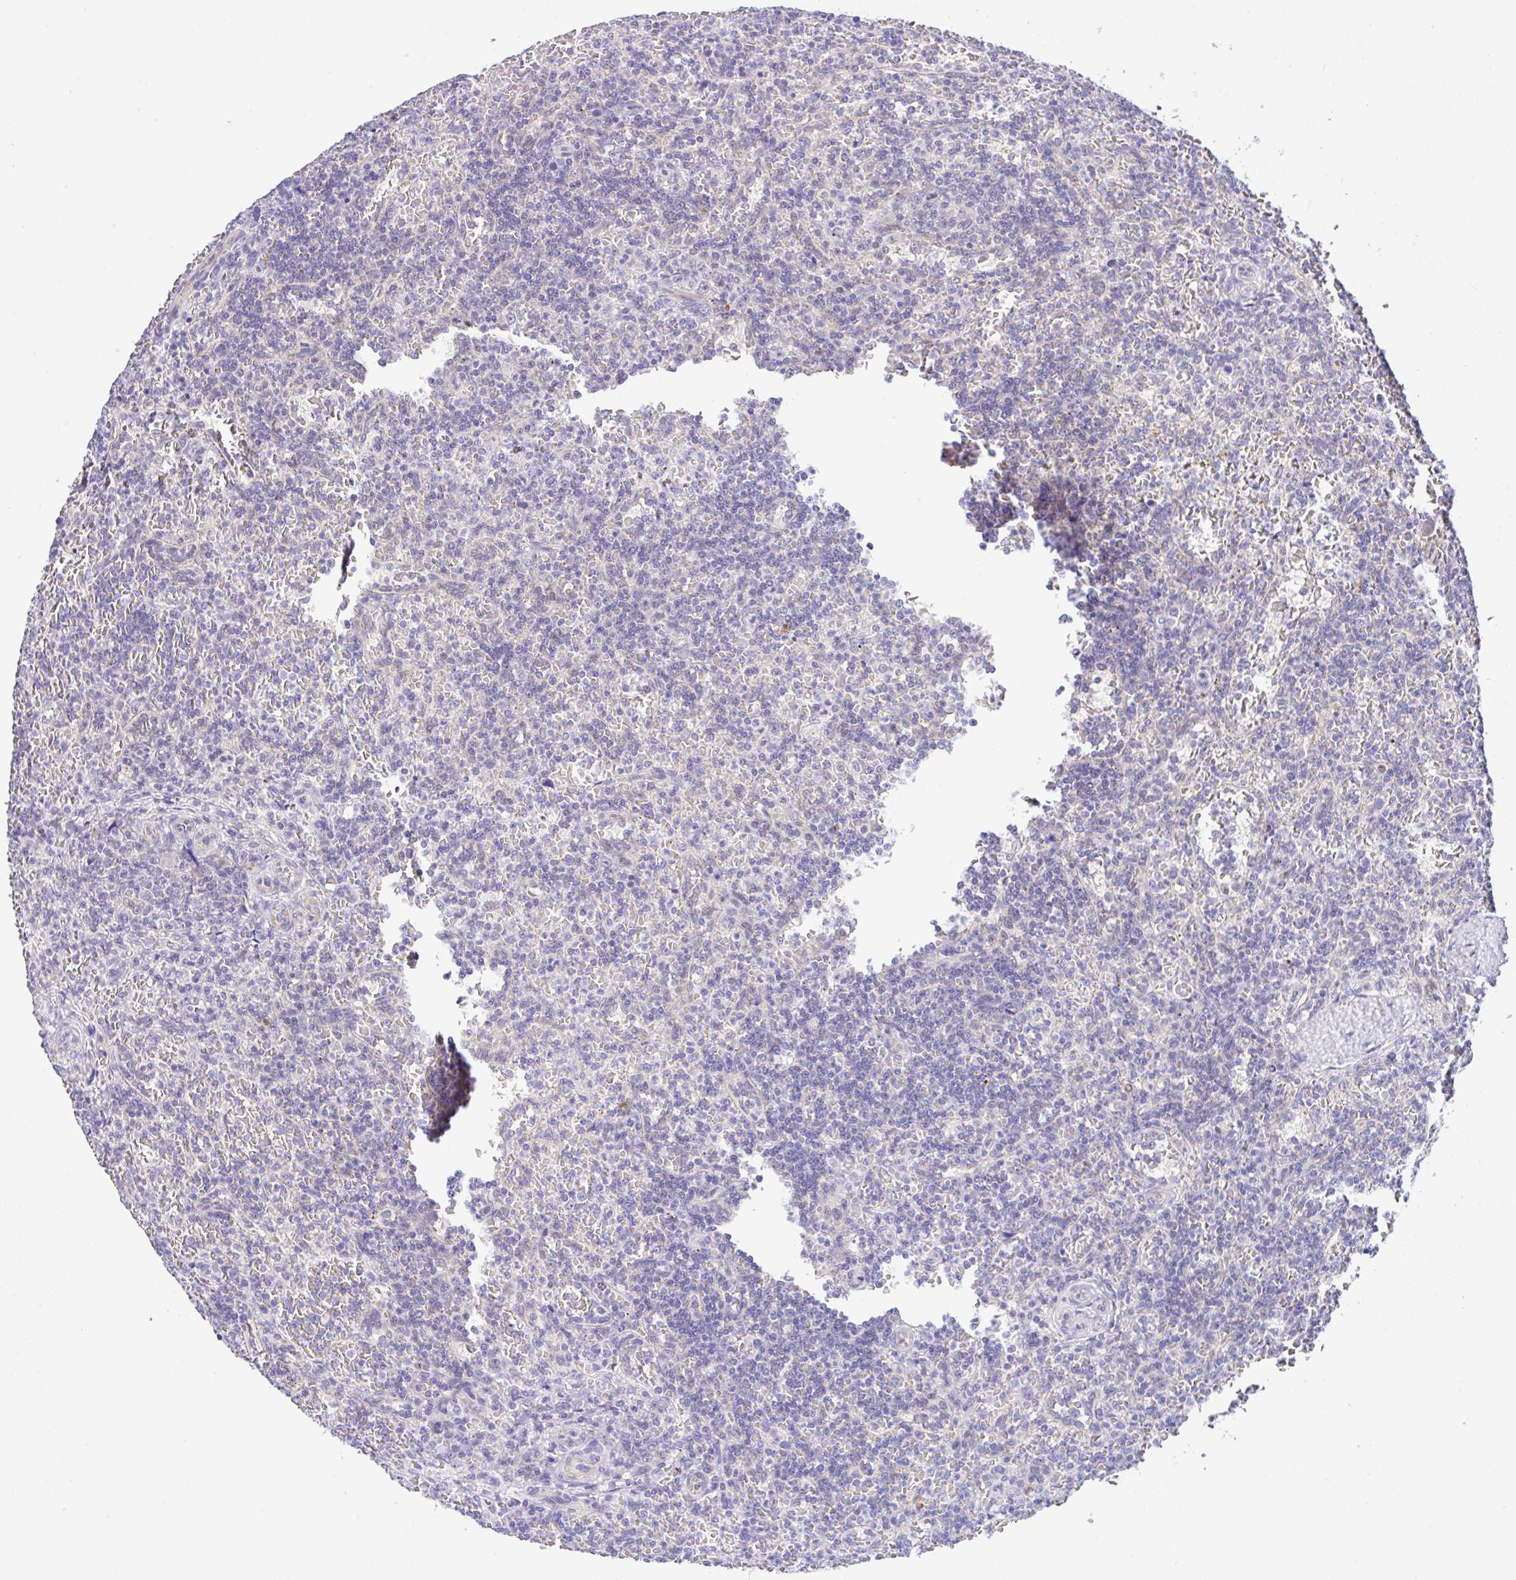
{"staining": {"intensity": "negative", "quantity": "none", "location": "none"}, "tissue": "lymphoma", "cell_type": "Tumor cells", "image_type": "cancer", "snomed": [{"axis": "morphology", "description": "Malignant lymphoma, non-Hodgkin's type, Low grade"}, {"axis": "topography", "description": "Spleen"}], "caption": "IHC histopathology image of neoplastic tissue: low-grade malignant lymphoma, non-Hodgkin's type stained with DAB (3,3'-diaminobenzidine) demonstrates no significant protein expression in tumor cells.", "gene": "CGNL1", "patient": {"sex": "male", "age": 73}}